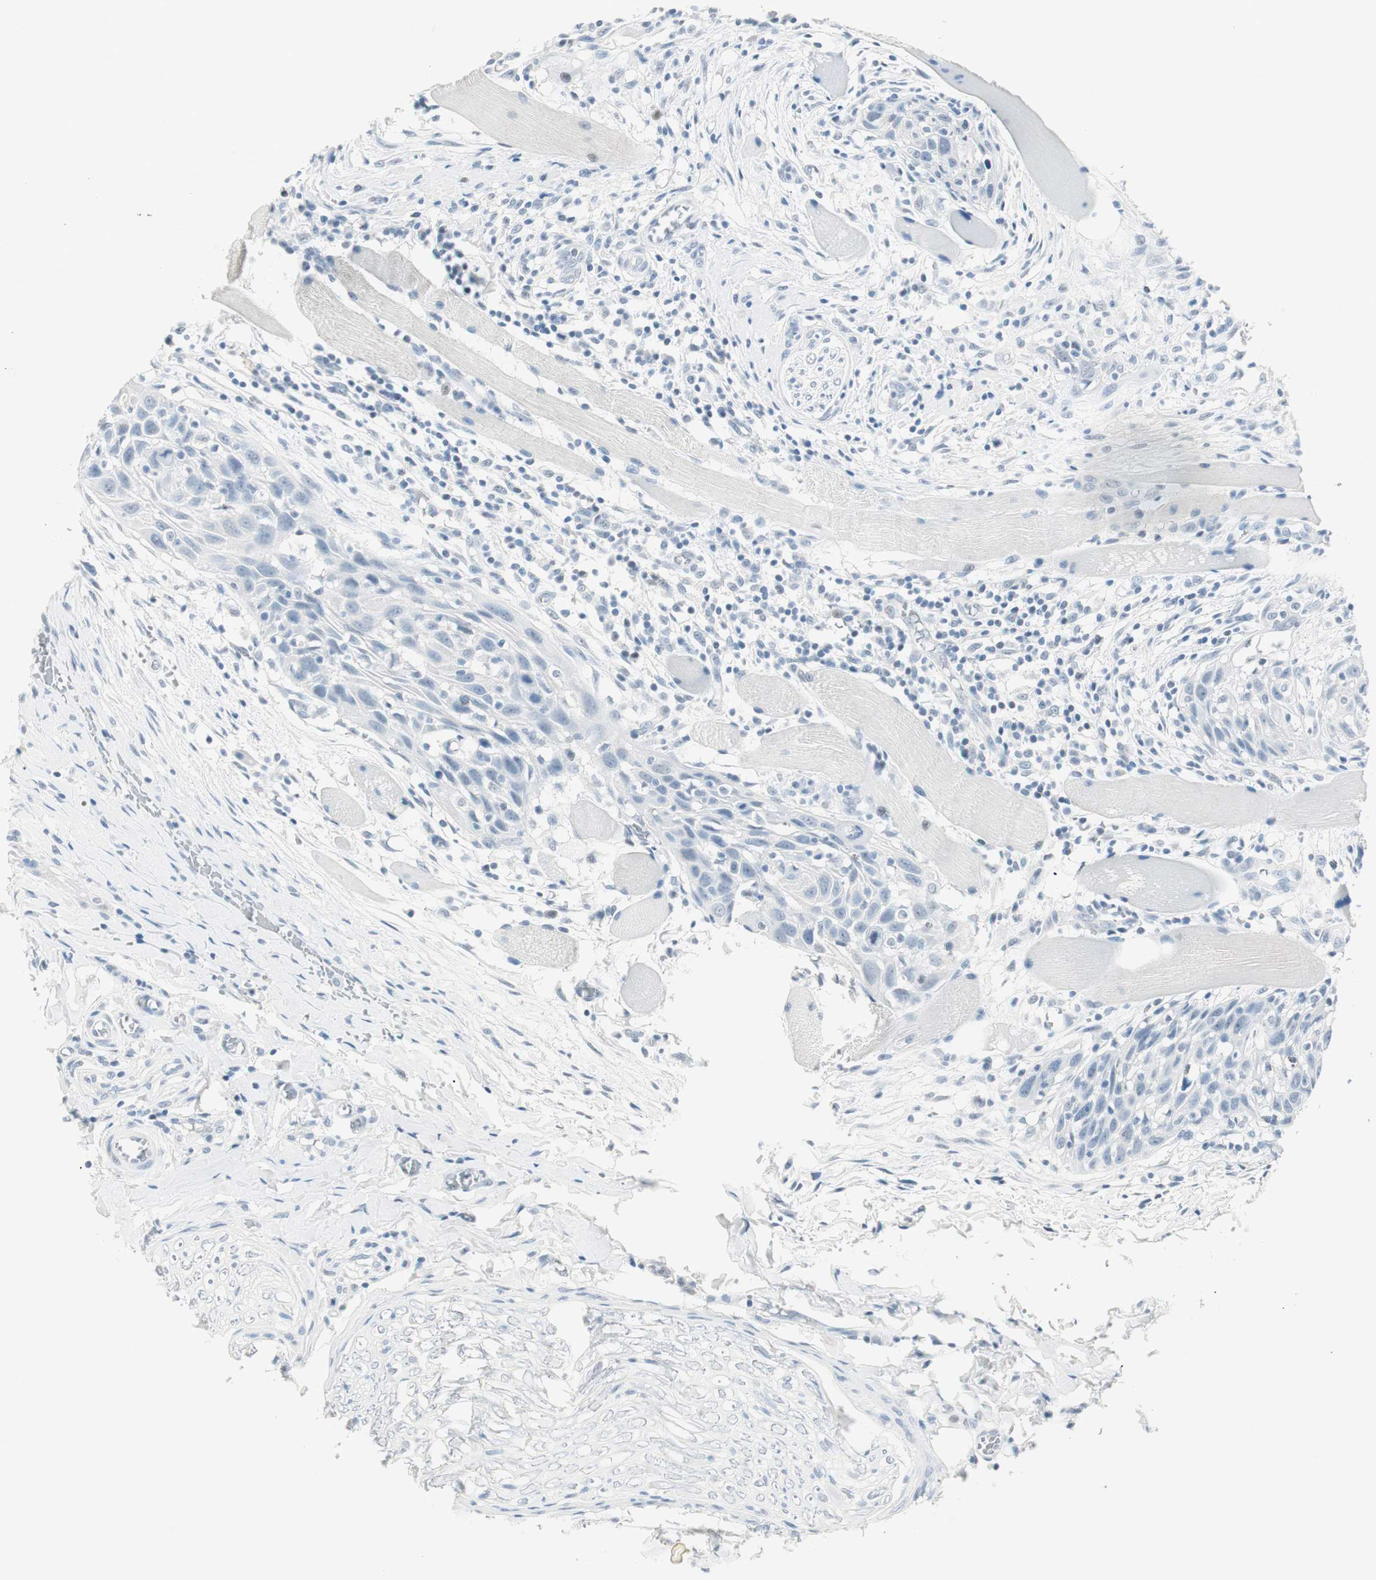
{"staining": {"intensity": "negative", "quantity": "none", "location": "none"}, "tissue": "head and neck cancer", "cell_type": "Tumor cells", "image_type": "cancer", "snomed": [{"axis": "morphology", "description": "Normal tissue, NOS"}, {"axis": "morphology", "description": "Squamous cell carcinoma, NOS"}, {"axis": "topography", "description": "Oral tissue"}, {"axis": "topography", "description": "Head-Neck"}], "caption": "An immunohistochemistry micrograph of head and neck cancer (squamous cell carcinoma) is shown. There is no staining in tumor cells of head and neck cancer (squamous cell carcinoma). (Brightfield microscopy of DAB immunohistochemistry (IHC) at high magnification).", "gene": "HOXB13", "patient": {"sex": "female", "age": 50}}